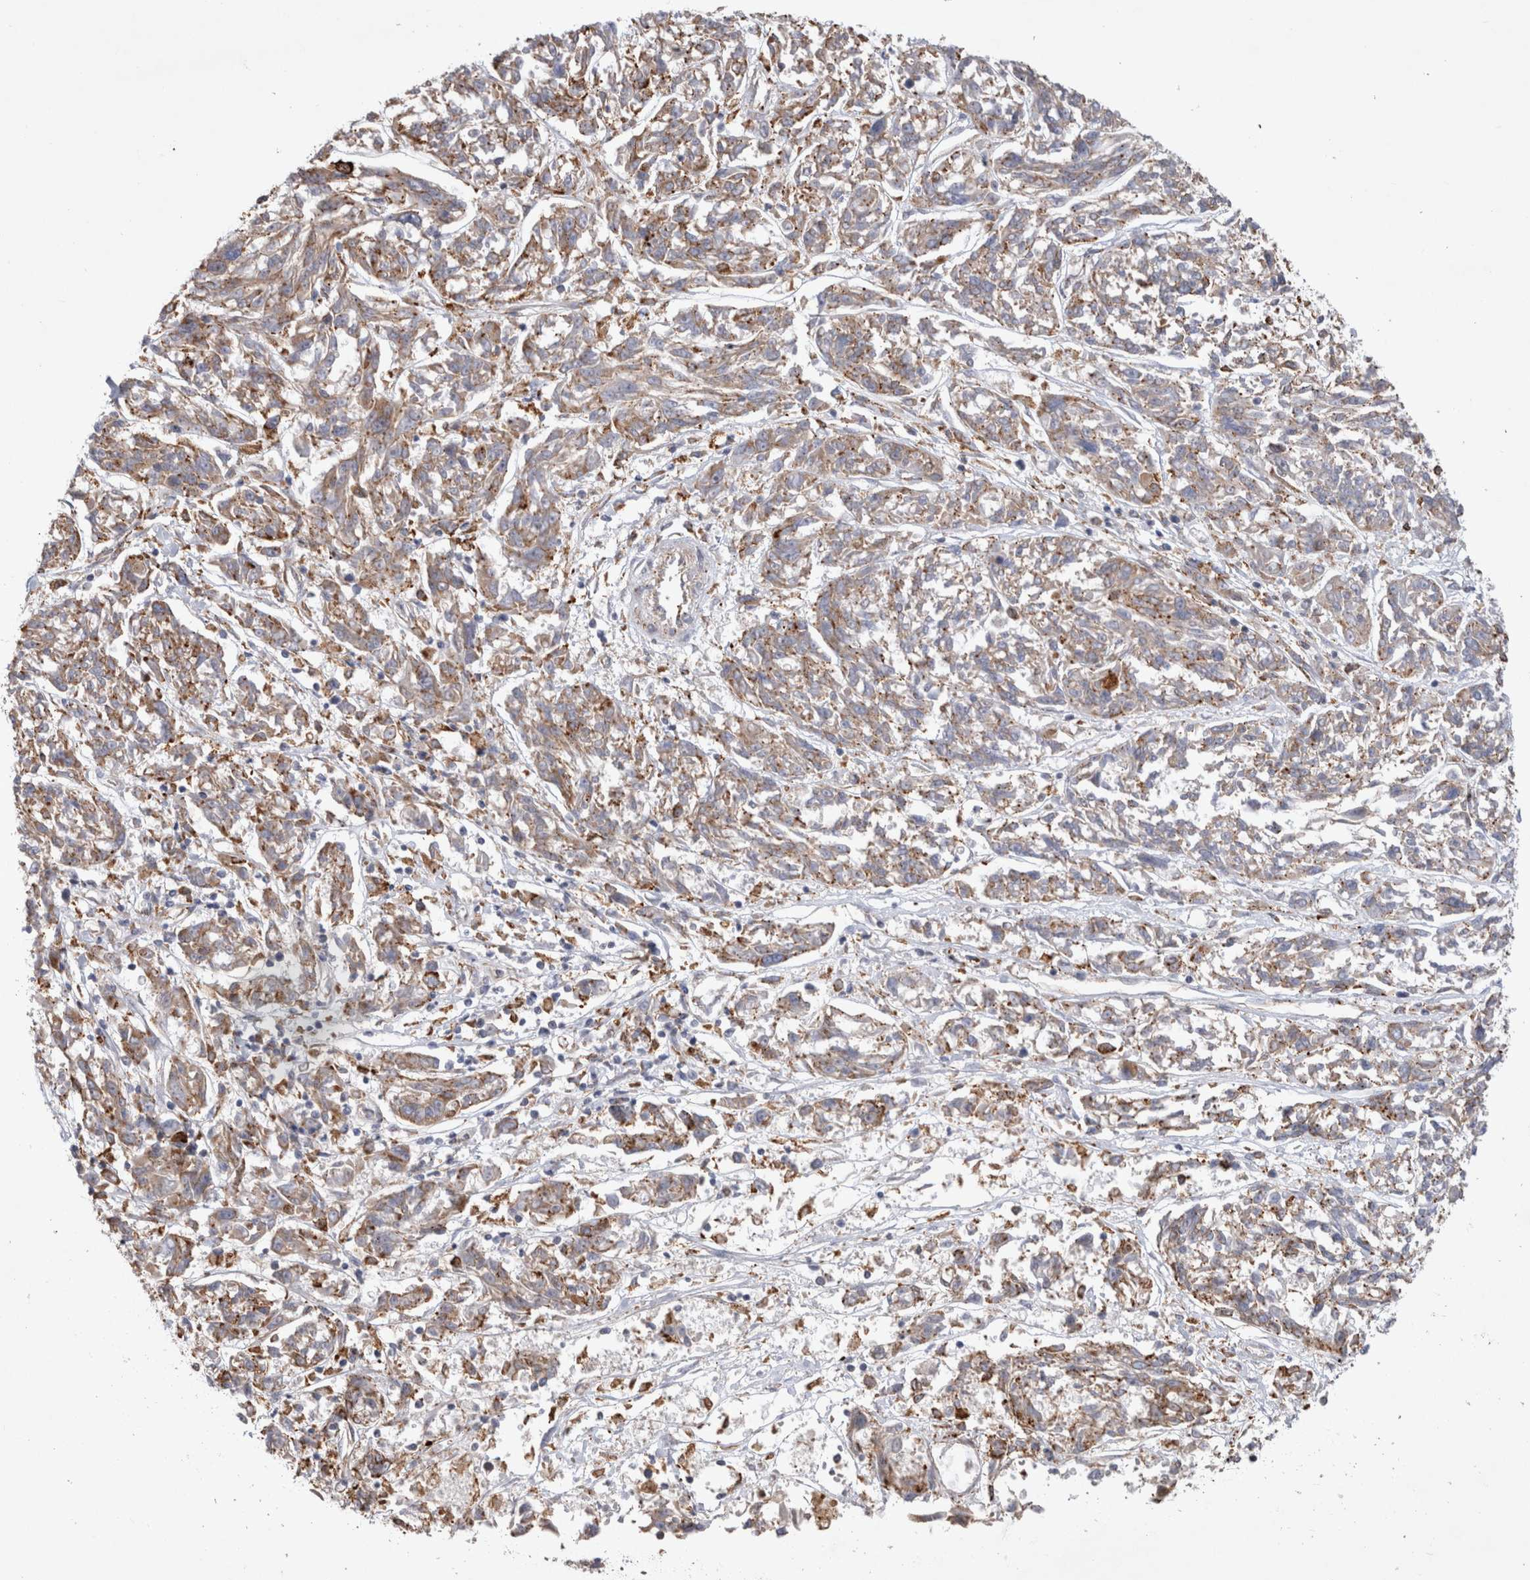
{"staining": {"intensity": "weak", "quantity": "25%-75%", "location": "cytoplasmic/membranous"}, "tissue": "melanoma", "cell_type": "Tumor cells", "image_type": "cancer", "snomed": [{"axis": "morphology", "description": "Malignant melanoma, NOS"}, {"axis": "topography", "description": "Skin"}], "caption": "Weak cytoplasmic/membranous expression for a protein is seen in about 25%-75% of tumor cells of melanoma using immunohistochemistry (IHC).", "gene": "PDCD10", "patient": {"sex": "male", "age": 53}}